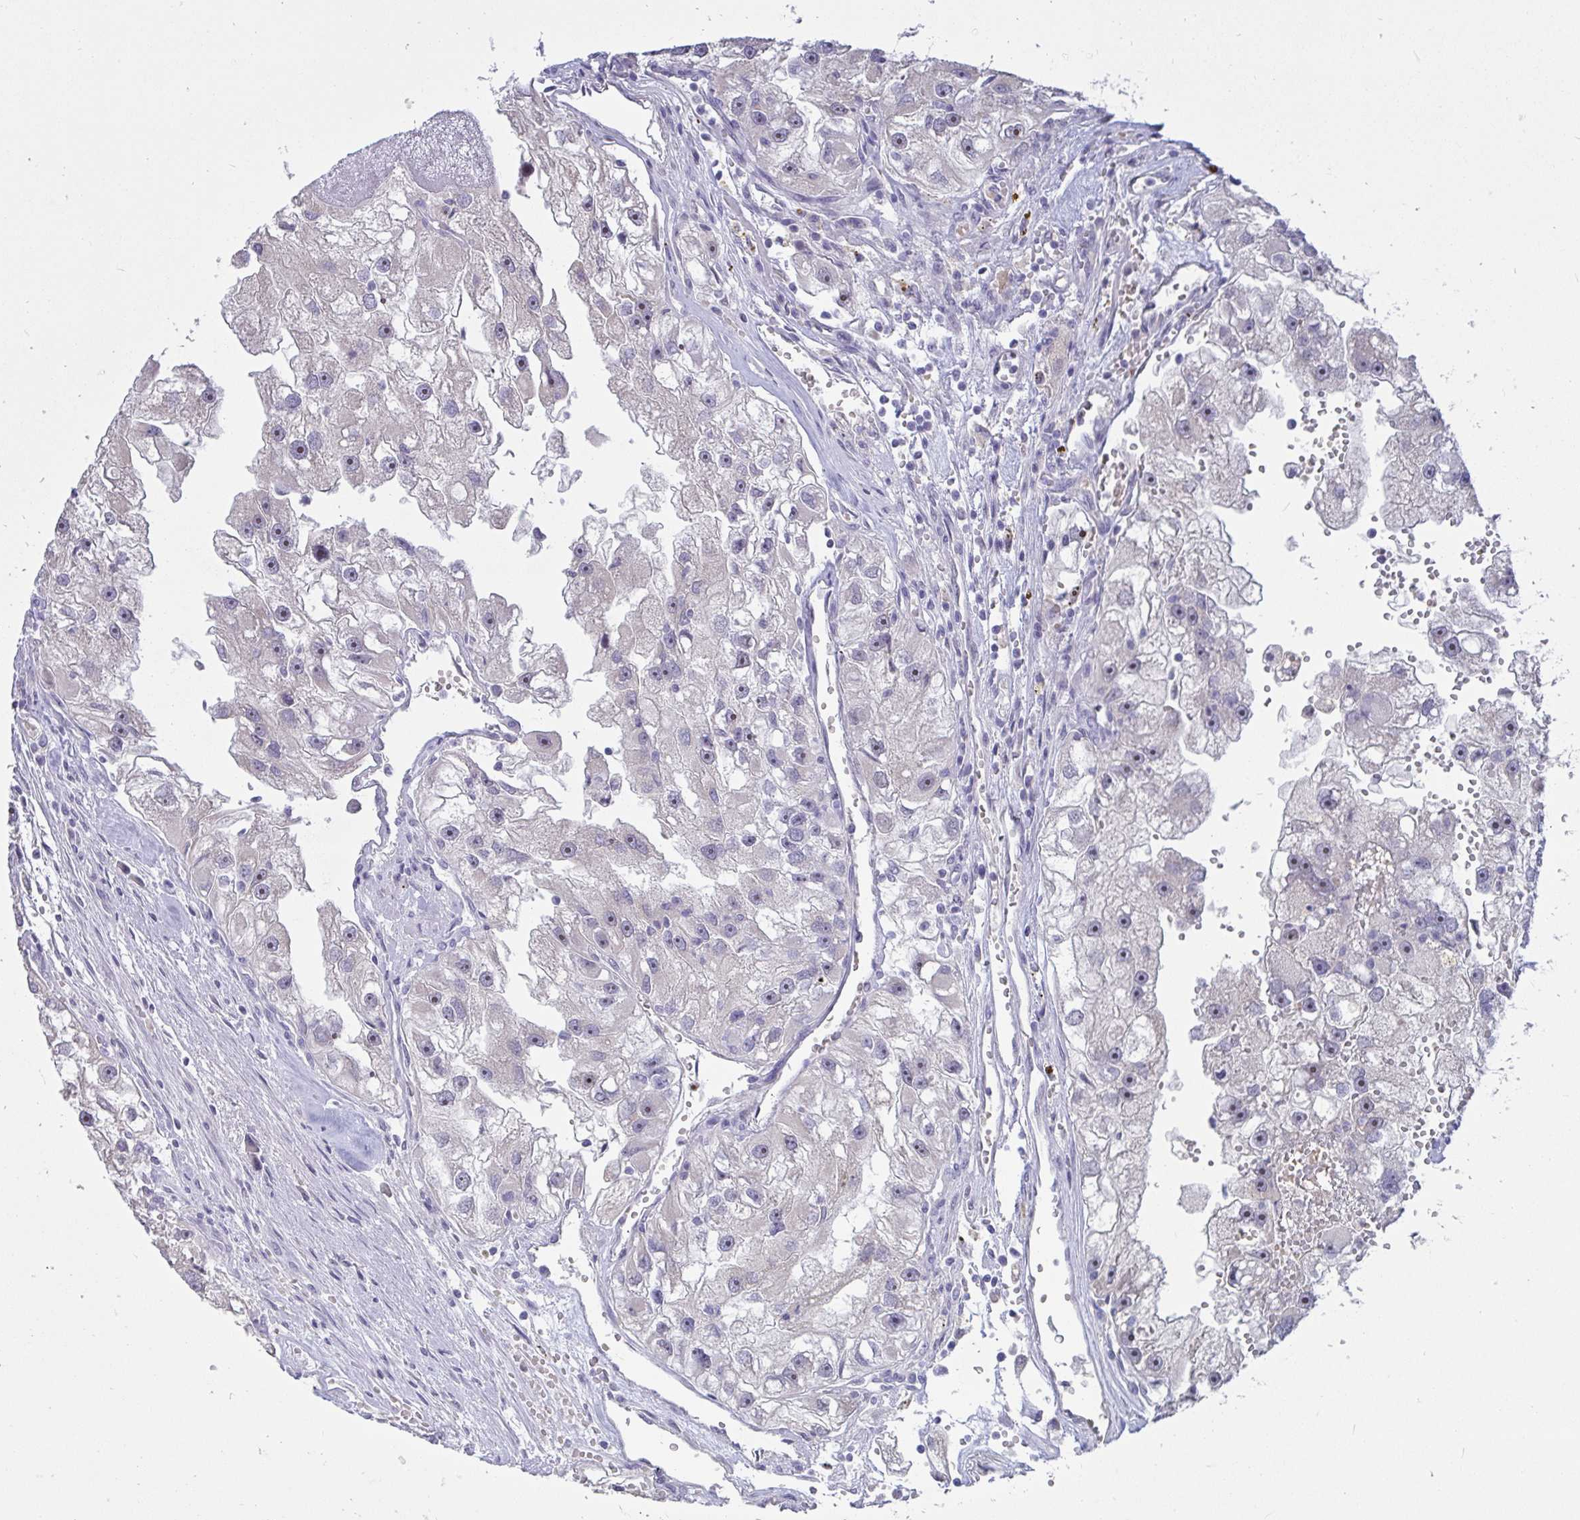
{"staining": {"intensity": "negative", "quantity": "none", "location": "none"}, "tissue": "renal cancer", "cell_type": "Tumor cells", "image_type": "cancer", "snomed": [{"axis": "morphology", "description": "Adenocarcinoma, NOS"}, {"axis": "topography", "description": "Kidney"}], "caption": "The image demonstrates no staining of tumor cells in renal cancer.", "gene": "MYC", "patient": {"sex": "male", "age": 63}}